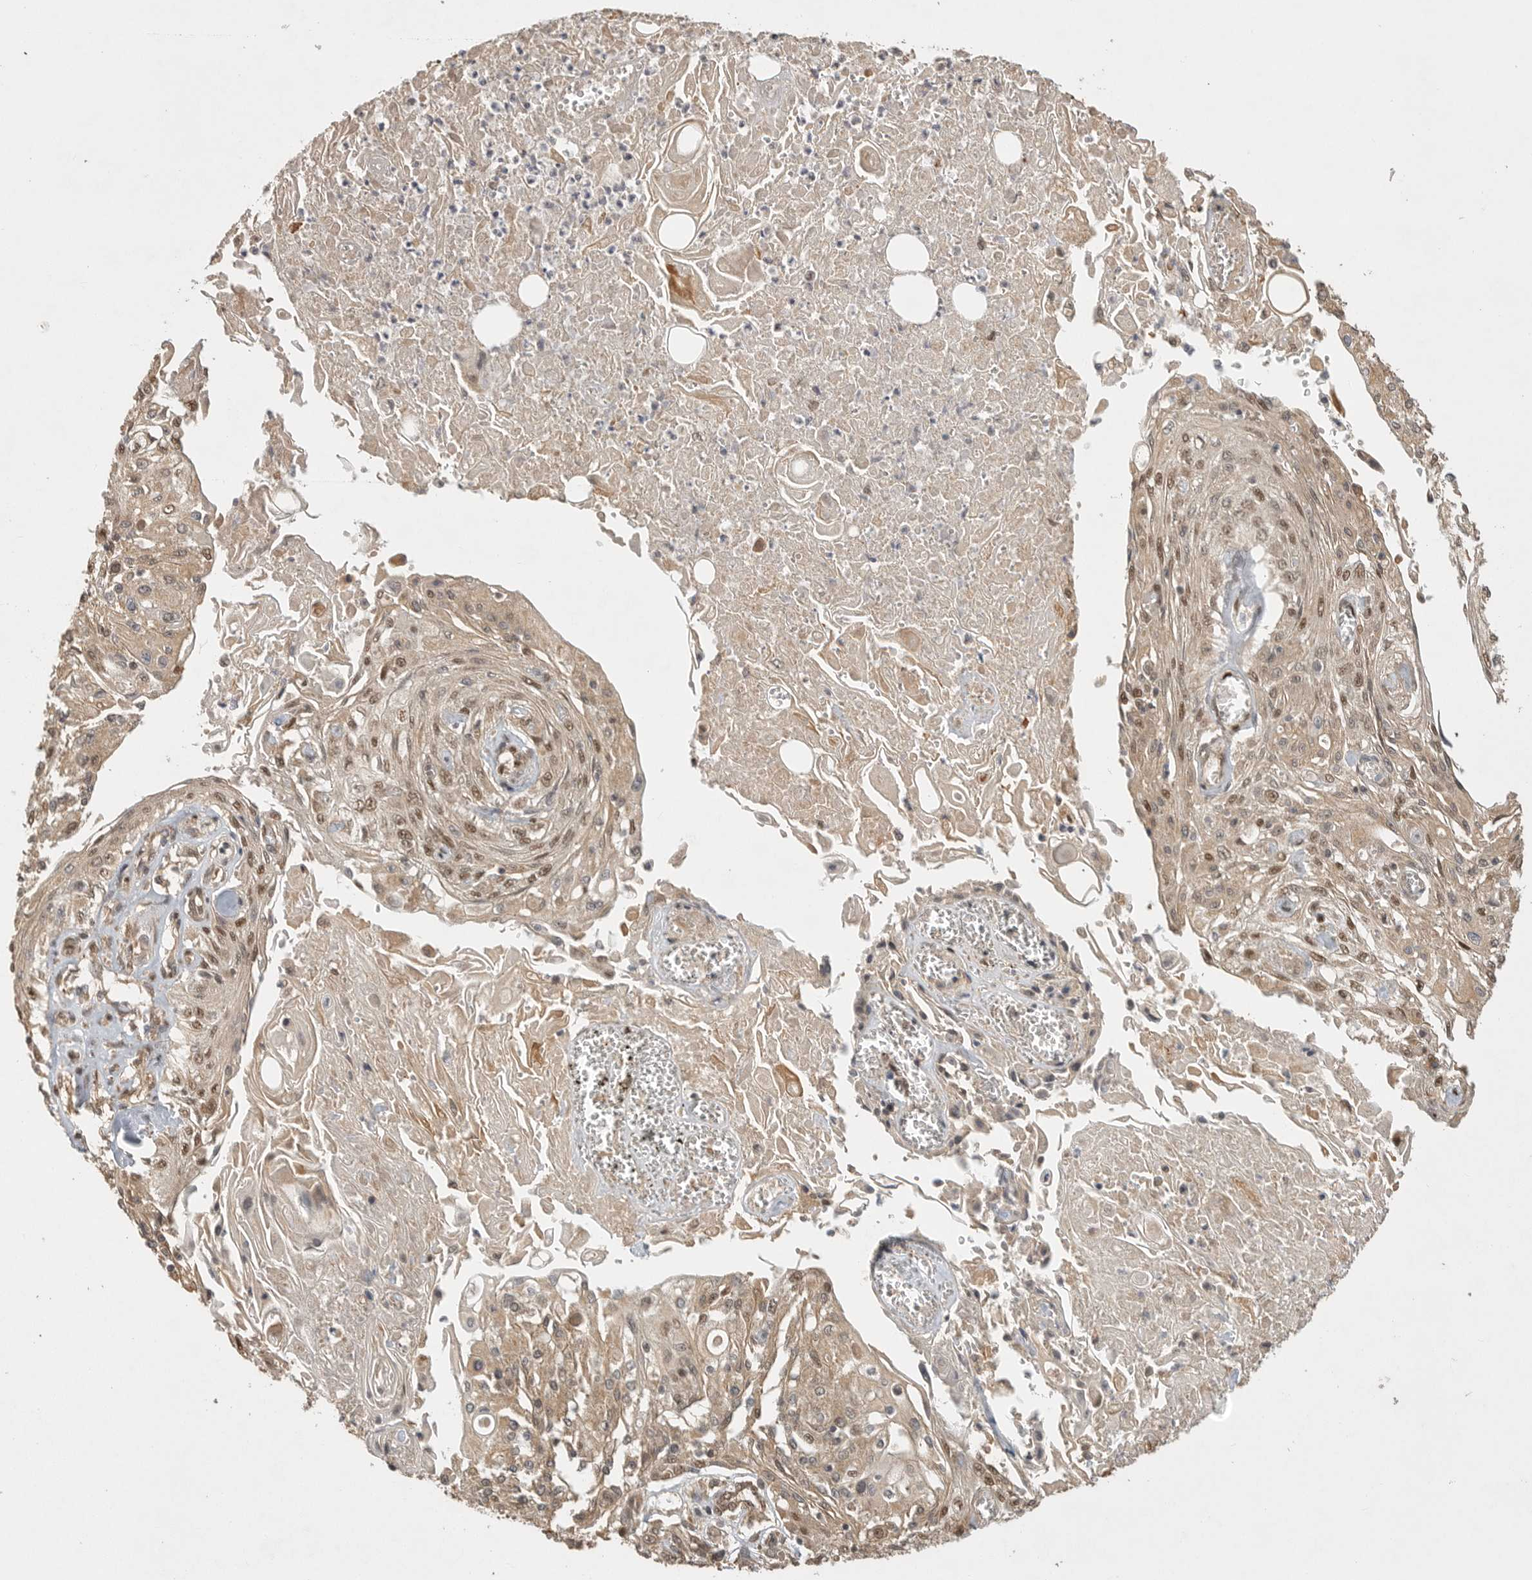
{"staining": {"intensity": "moderate", "quantity": ">75%", "location": "cytoplasmic/membranous,nuclear"}, "tissue": "skin cancer", "cell_type": "Tumor cells", "image_type": "cancer", "snomed": [{"axis": "morphology", "description": "Squamous cell carcinoma, NOS"}, {"axis": "morphology", "description": "Squamous cell carcinoma, metastatic, NOS"}, {"axis": "topography", "description": "Skin"}, {"axis": "topography", "description": "Lymph node"}], "caption": "Human squamous cell carcinoma (skin) stained with a brown dye displays moderate cytoplasmic/membranous and nuclear positive positivity in approximately >75% of tumor cells.", "gene": "DFFA", "patient": {"sex": "male", "age": 75}}